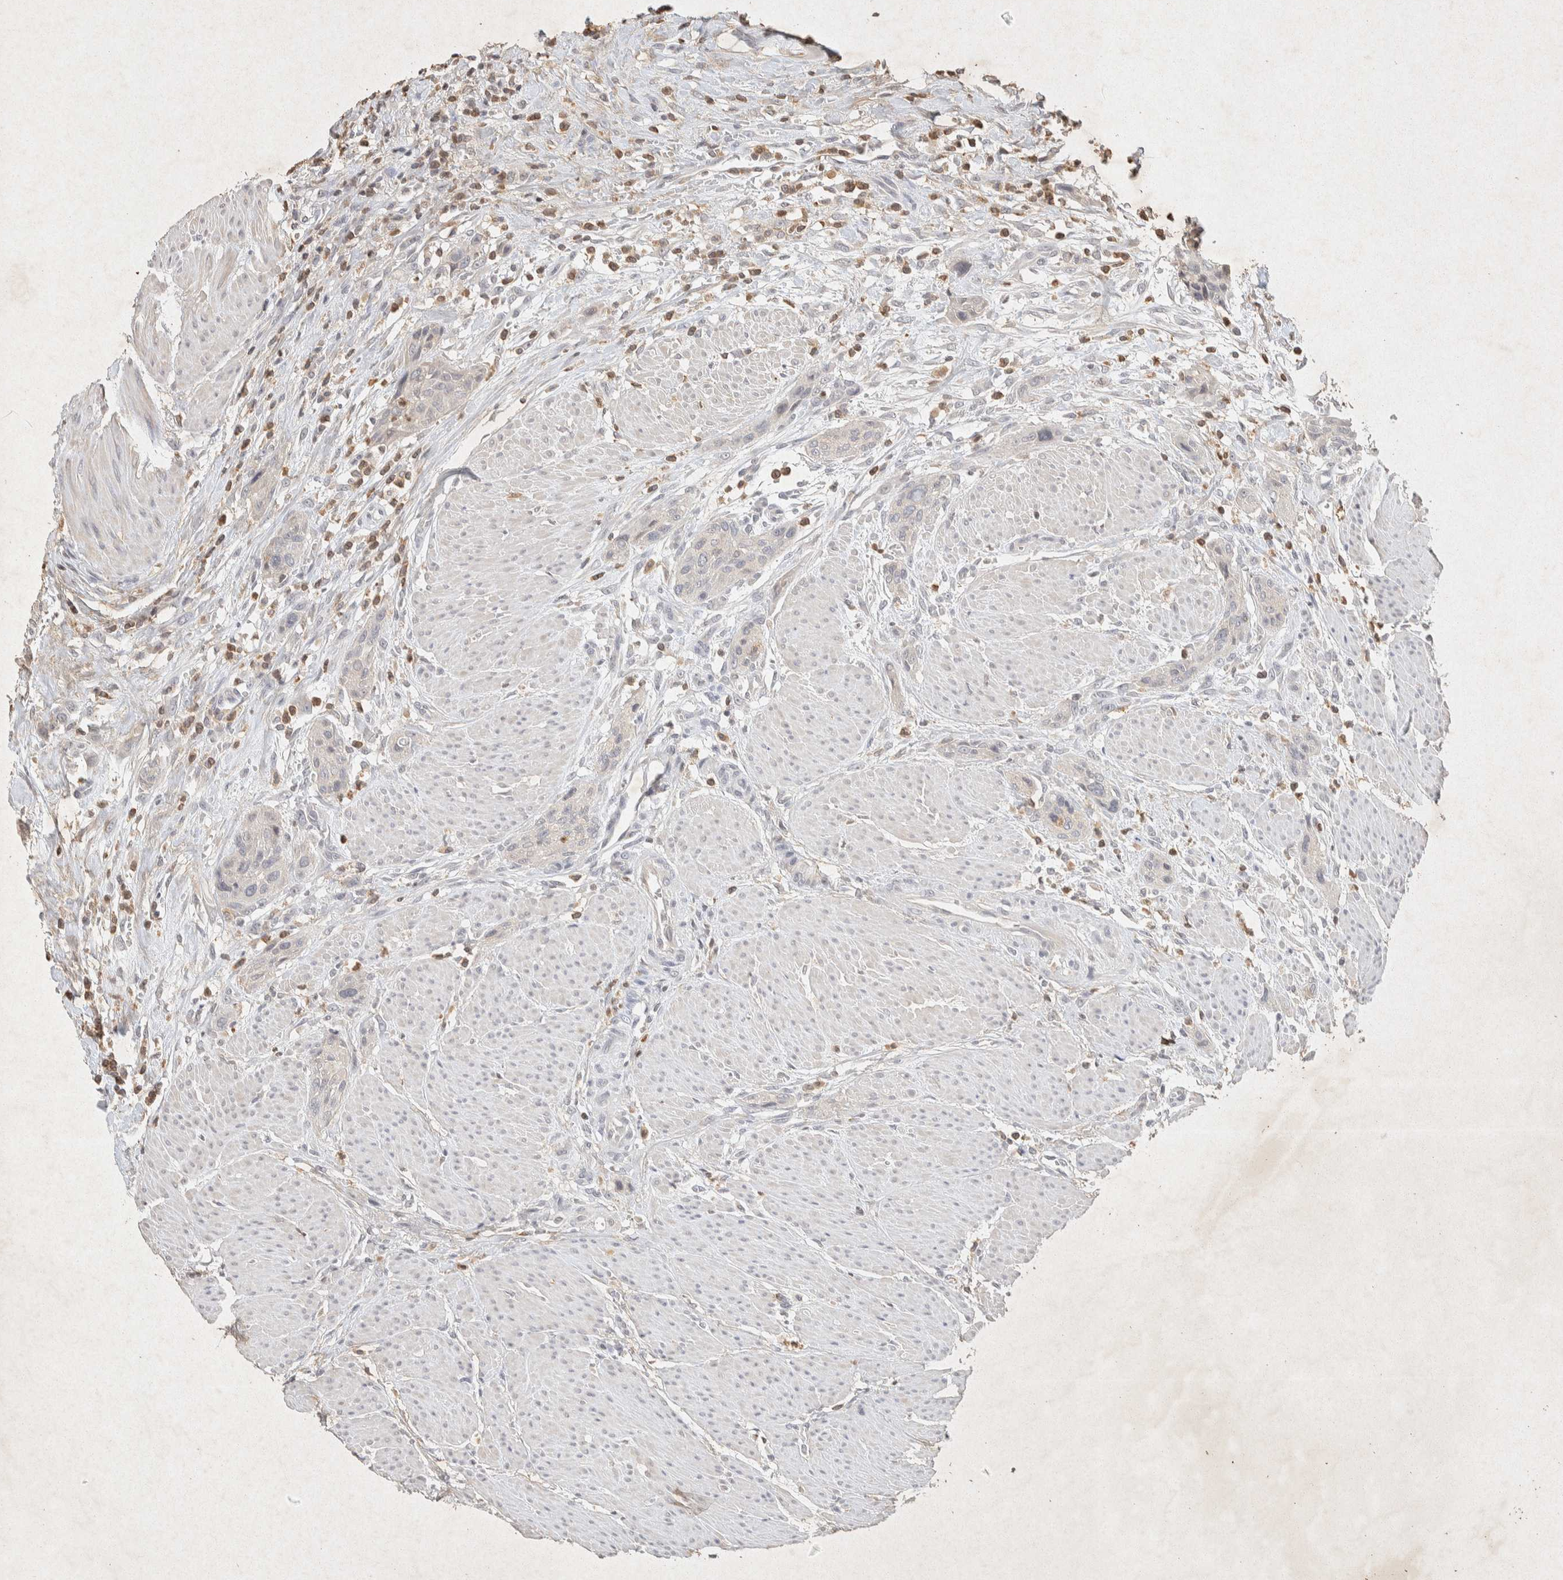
{"staining": {"intensity": "negative", "quantity": "none", "location": "none"}, "tissue": "urothelial cancer", "cell_type": "Tumor cells", "image_type": "cancer", "snomed": [{"axis": "morphology", "description": "Urothelial carcinoma, High grade"}, {"axis": "topography", "description": "Urinary bladder"}], "caption": "Immunohistochemical staining of human high-grade urothelial carcinoma demonstrates no significant expression in tumor cells.", "gene": "RAC2", "patient": {"sex": "male", "age": 35}}